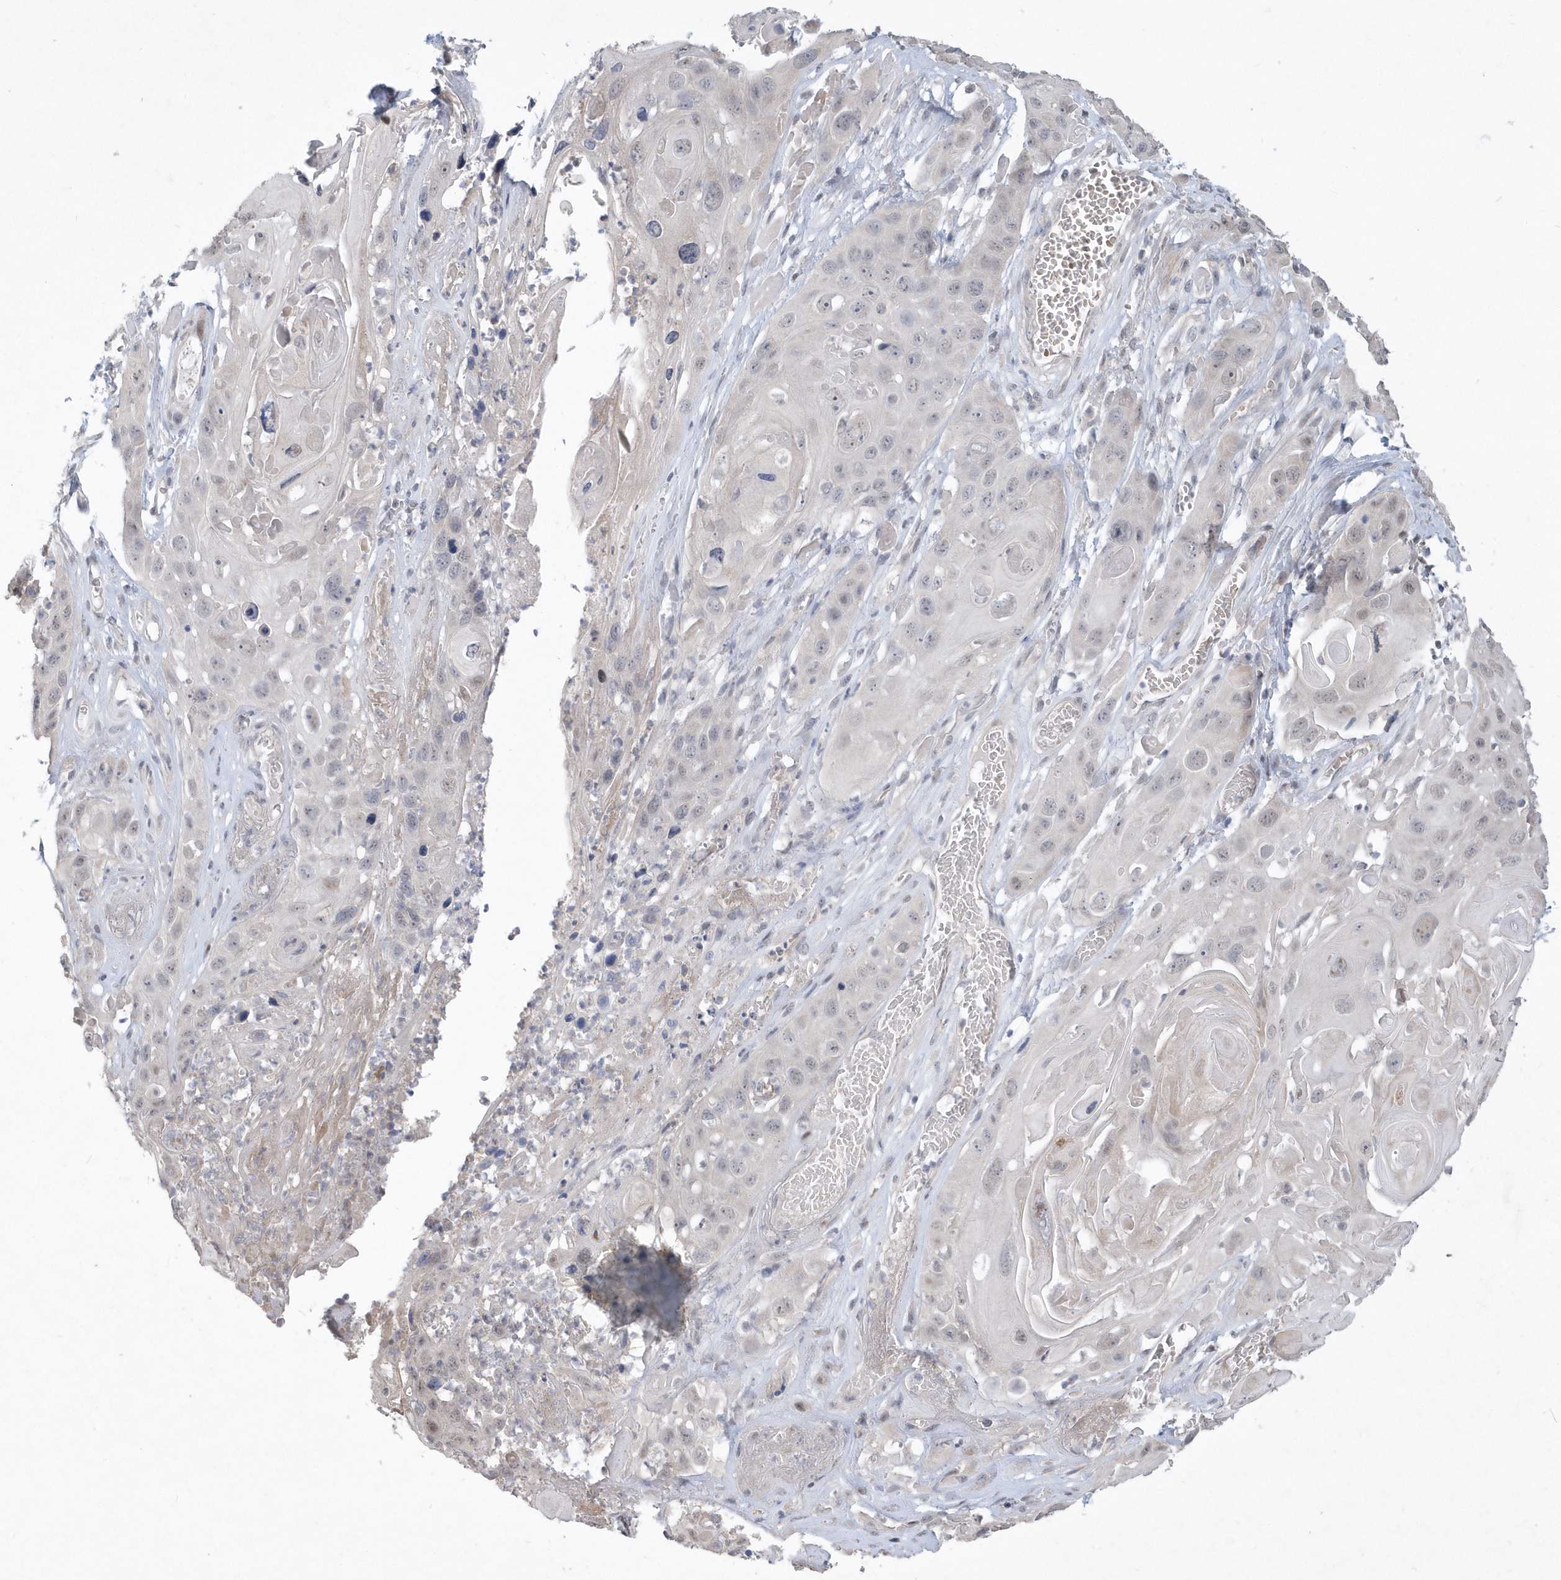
{"staining": {"intensity": "negative", "quantity": "none", "location": "none"}, "tissue": "skin cancer", "cell_type": "Tumor cells", "image_type": "cancer", "snomed": [{"axis": "morphology", "description": "Squamous cell carcinoma, NOS"}, {"axis": "topography", "description": "Skin"}], "caption": "Human squamous cell carcinoma (skin) stained for a protein using IHC exhibits no positivity in tumor cells.", "gene": "TSPEAR", "patient": {"sex": "male", "age": 55}}